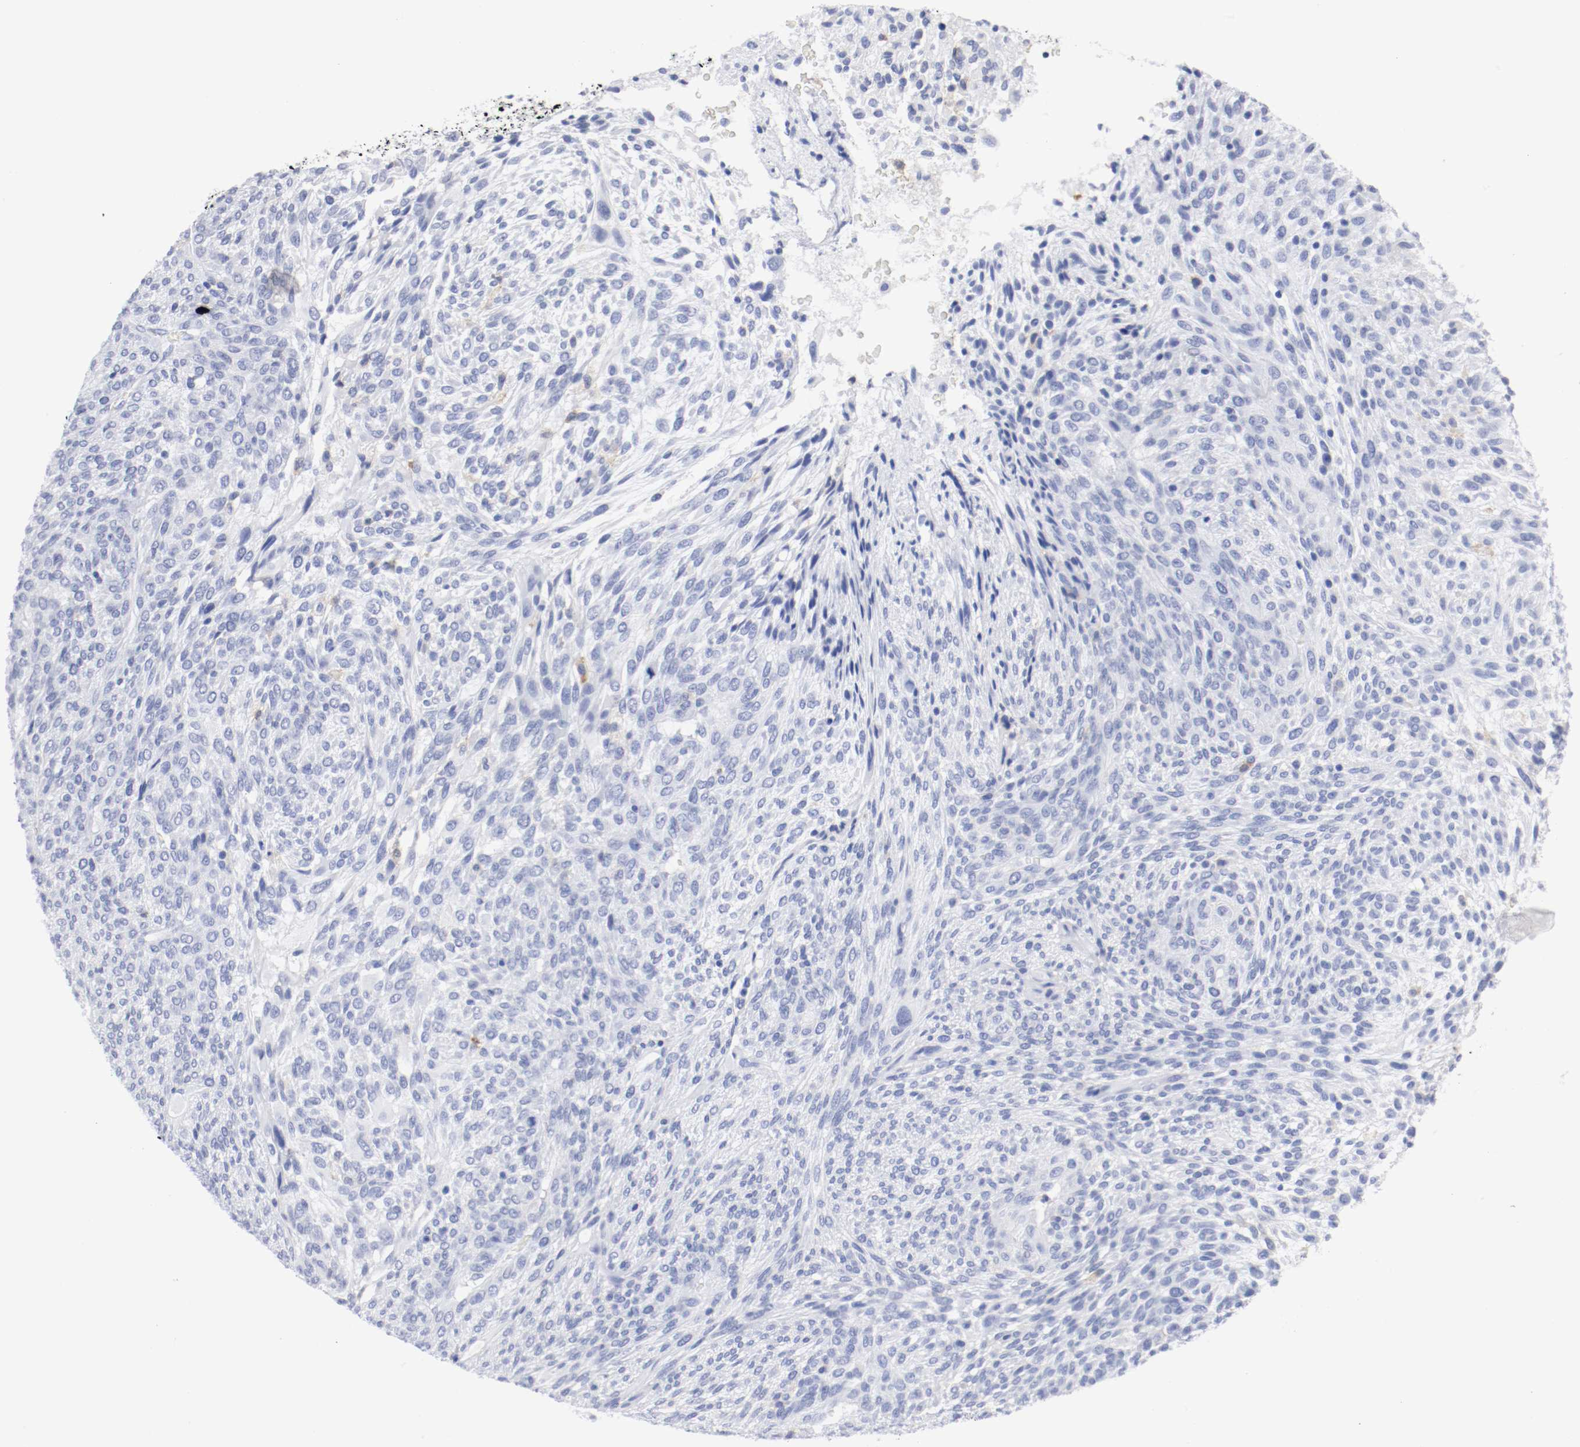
{"staining": {"intensity": "negative", "quantity": "none", "location": "none"}, "tissue": "glioma", "cell_type": "Tumor cells", "image_type": "cancer", "snomed": [{"axis": "morphology", "description": "Glioma, malignant, High grade"}, {"axis": "topography", "description": "Cerebral cortex"}], "caption": "The photomicrograph shows no staining of tumor cells in malignant glioma (high-grade).", "gene": "ITGAX", "patient": {"sex": "female", "age": 55}}